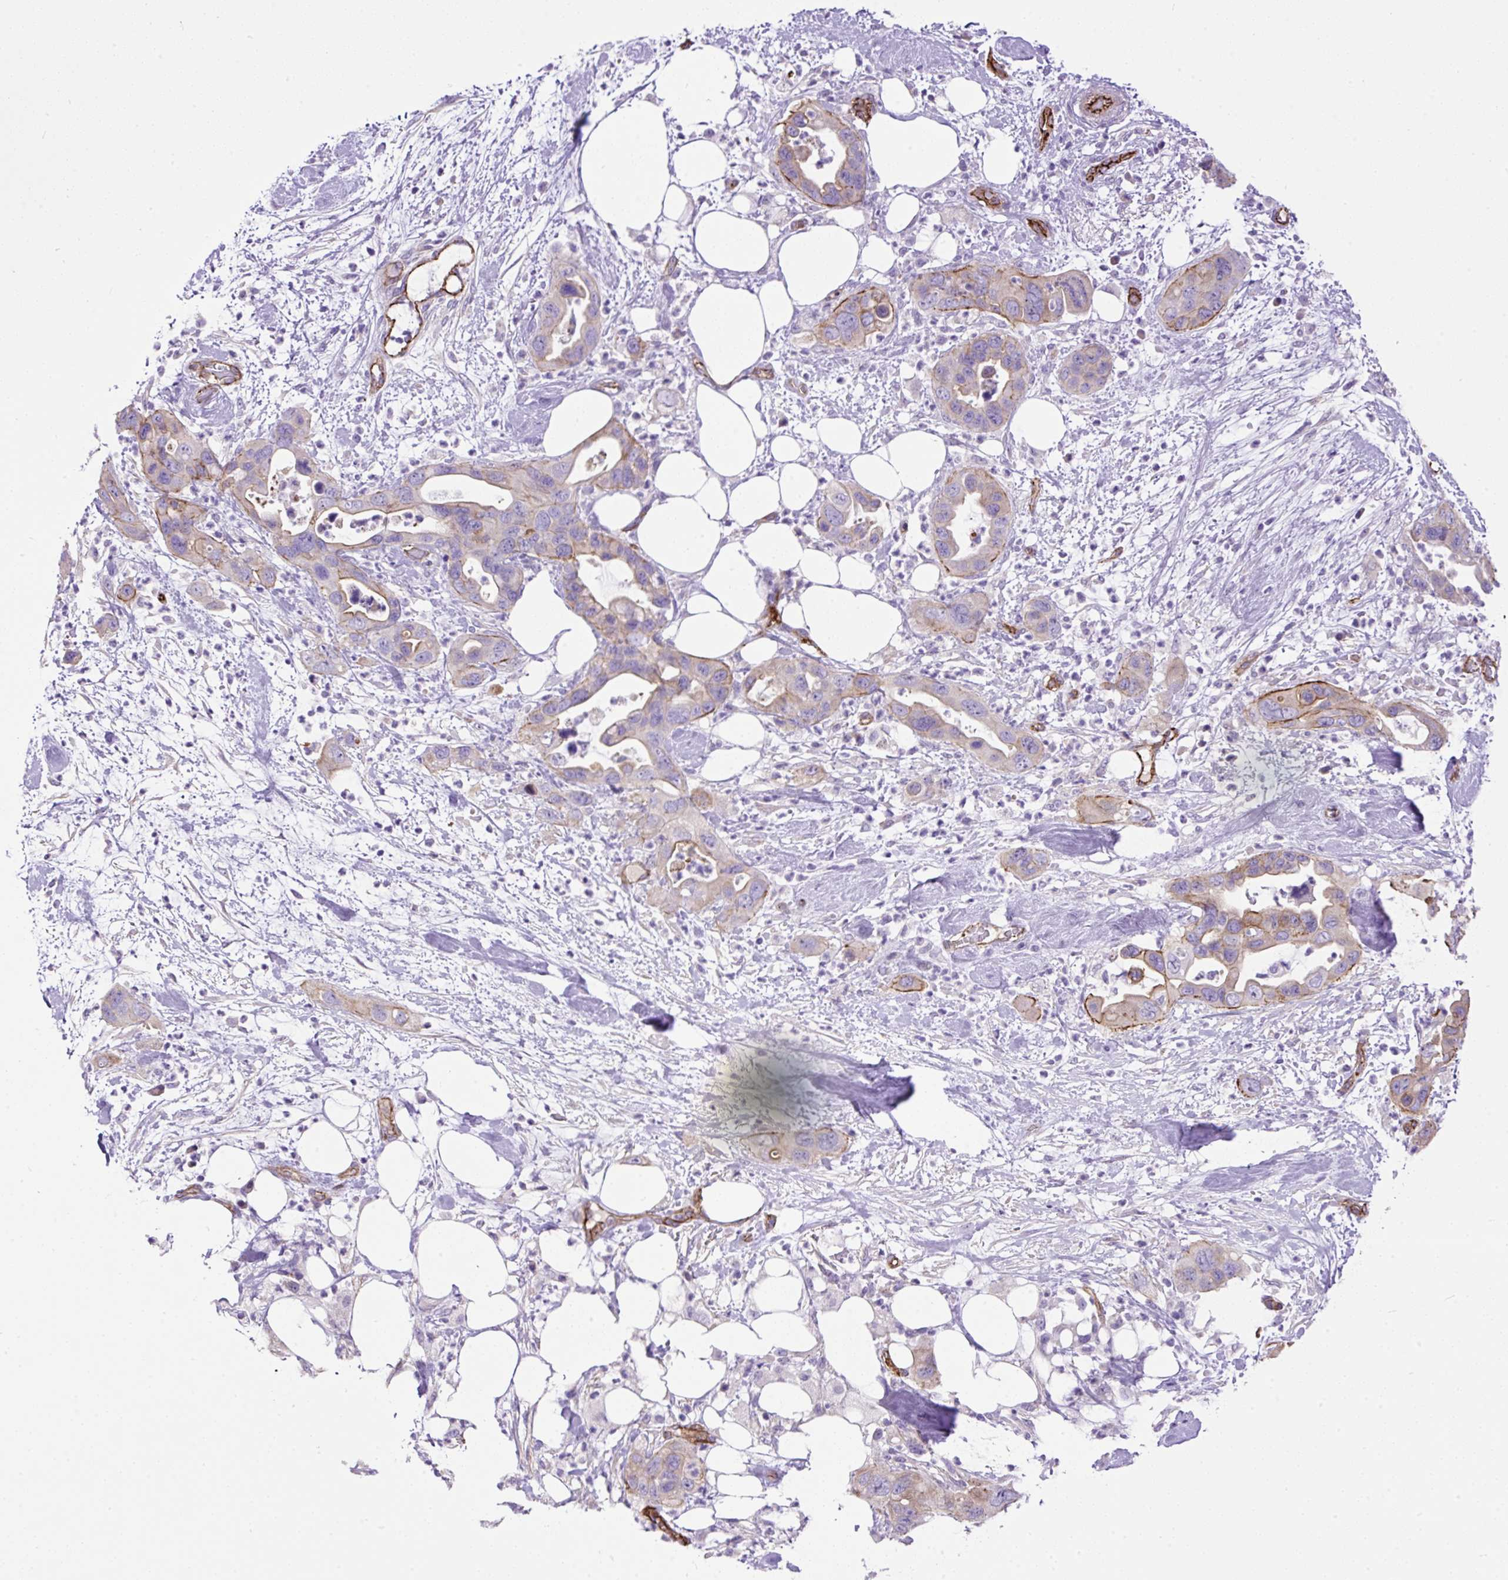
{"staining": {"intensity": "moderate", "quantity": "<25%", "location": "cytoplasmic/membranous"}, "tissue": "pancreatic cancer", "cell_type": "Tumor cells", "image_type": "cancer", "snomed": [{"axis": "morphology", "description": "Adenocarcinoma, NOS"}, {"axis": "topography", "description": "Pancreas"}], "caption": "The photomicrograph shows staining of pancreatic adenocarcinoma, revealing moderate cytoplasmic/membranous protein staining (brown color) within tumor cells.", "gene": "MAGEB16", "patient": {"sex": "female", "age": 71}}